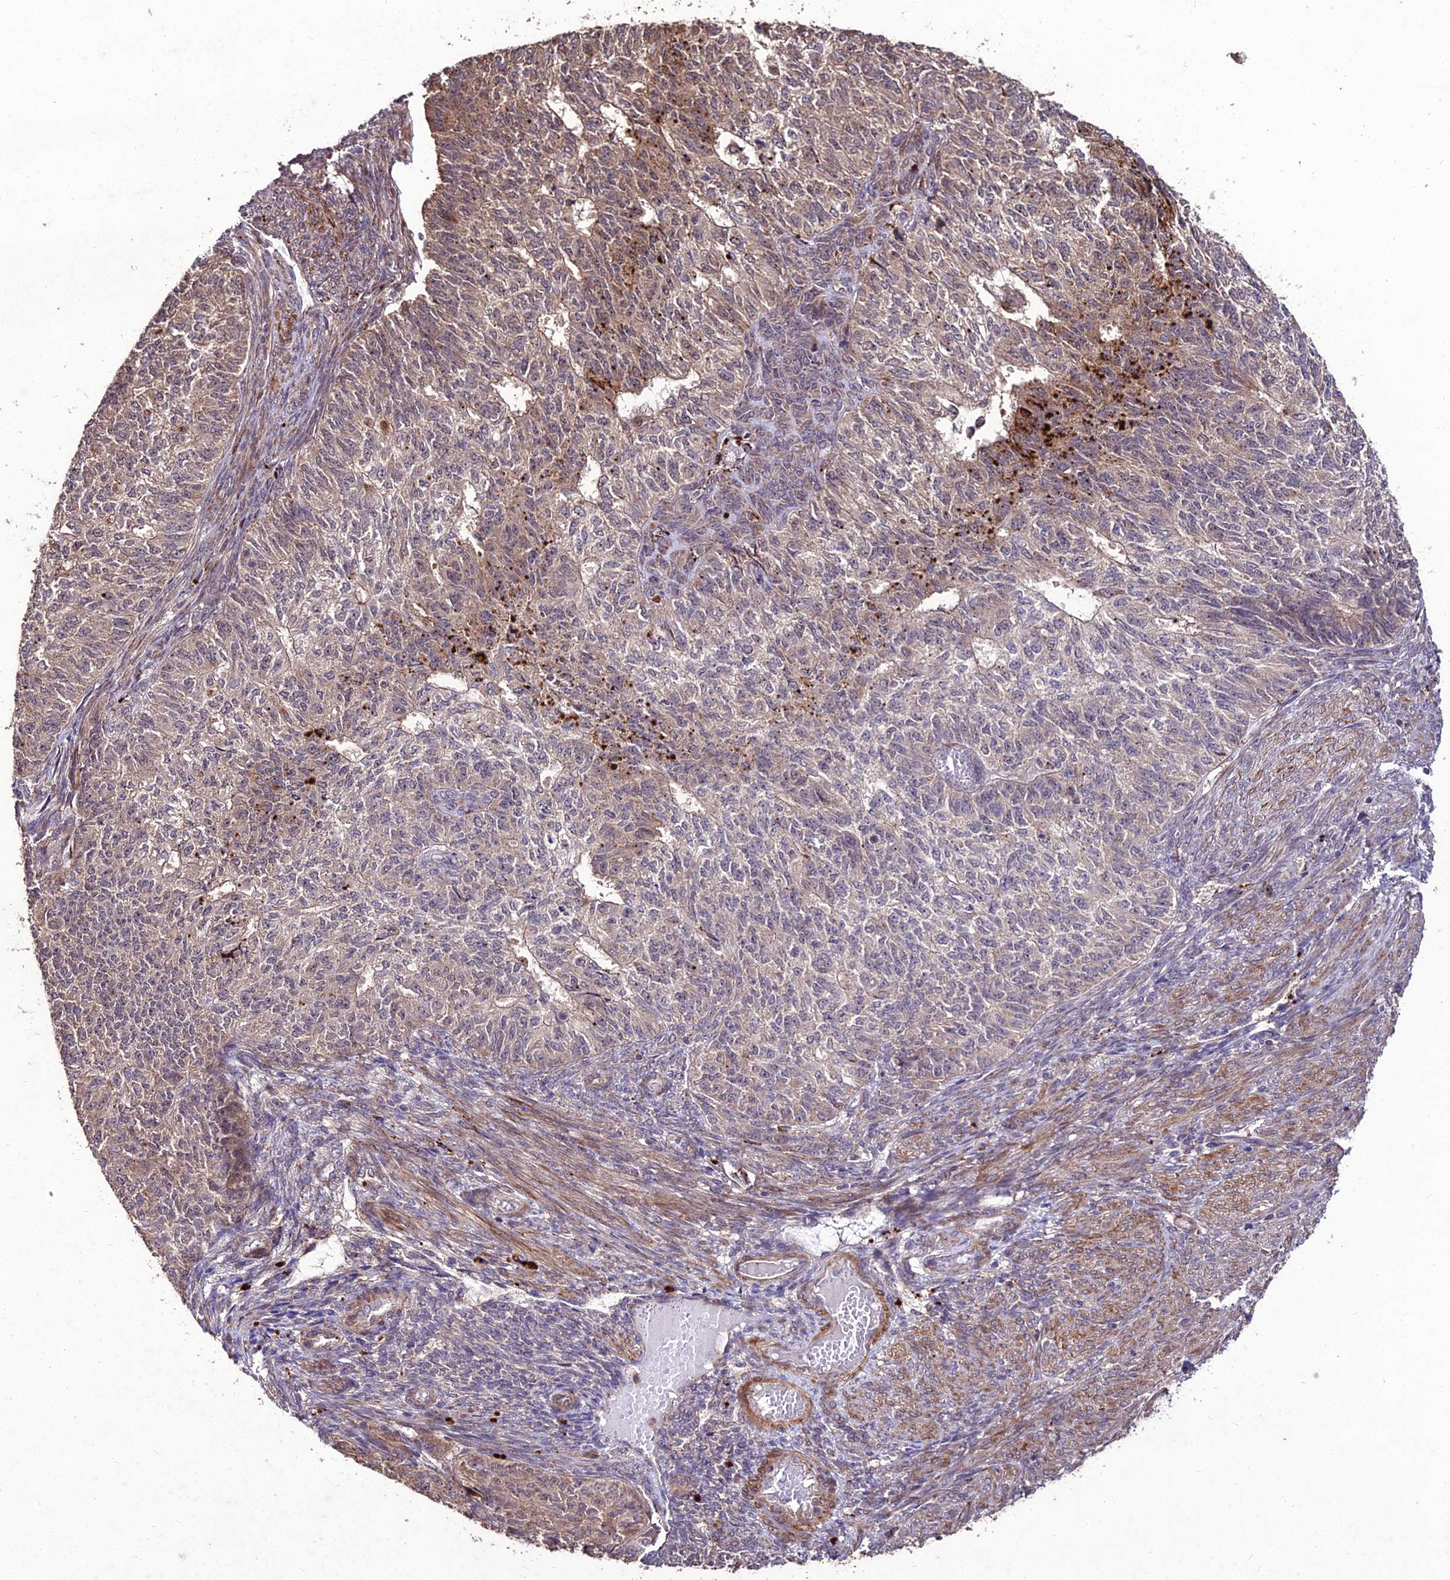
{"staining": {"intensity": "weak", "quantity": "25%-75%", "location": "cytoplasmic/membranous"}, "tissue": "endometrial cancer", "cell_type": "Tumor cells", "image_type": "cancer", "snomed": [{"axis": "morphology", "description": "Adenocarcinoma, NOS"}, {"axis": "topography", "description": "Endometrium"}], "caption": "High-power microscopy captured an immunohistochemistry (IHC) micrograph of endometrial cancer, revealing weak cytoplasmic/membranous expression in about 25%-75% of tumor cells.", "gene": "ZNF766", "patient": {"sex": "female", "age": 32}}